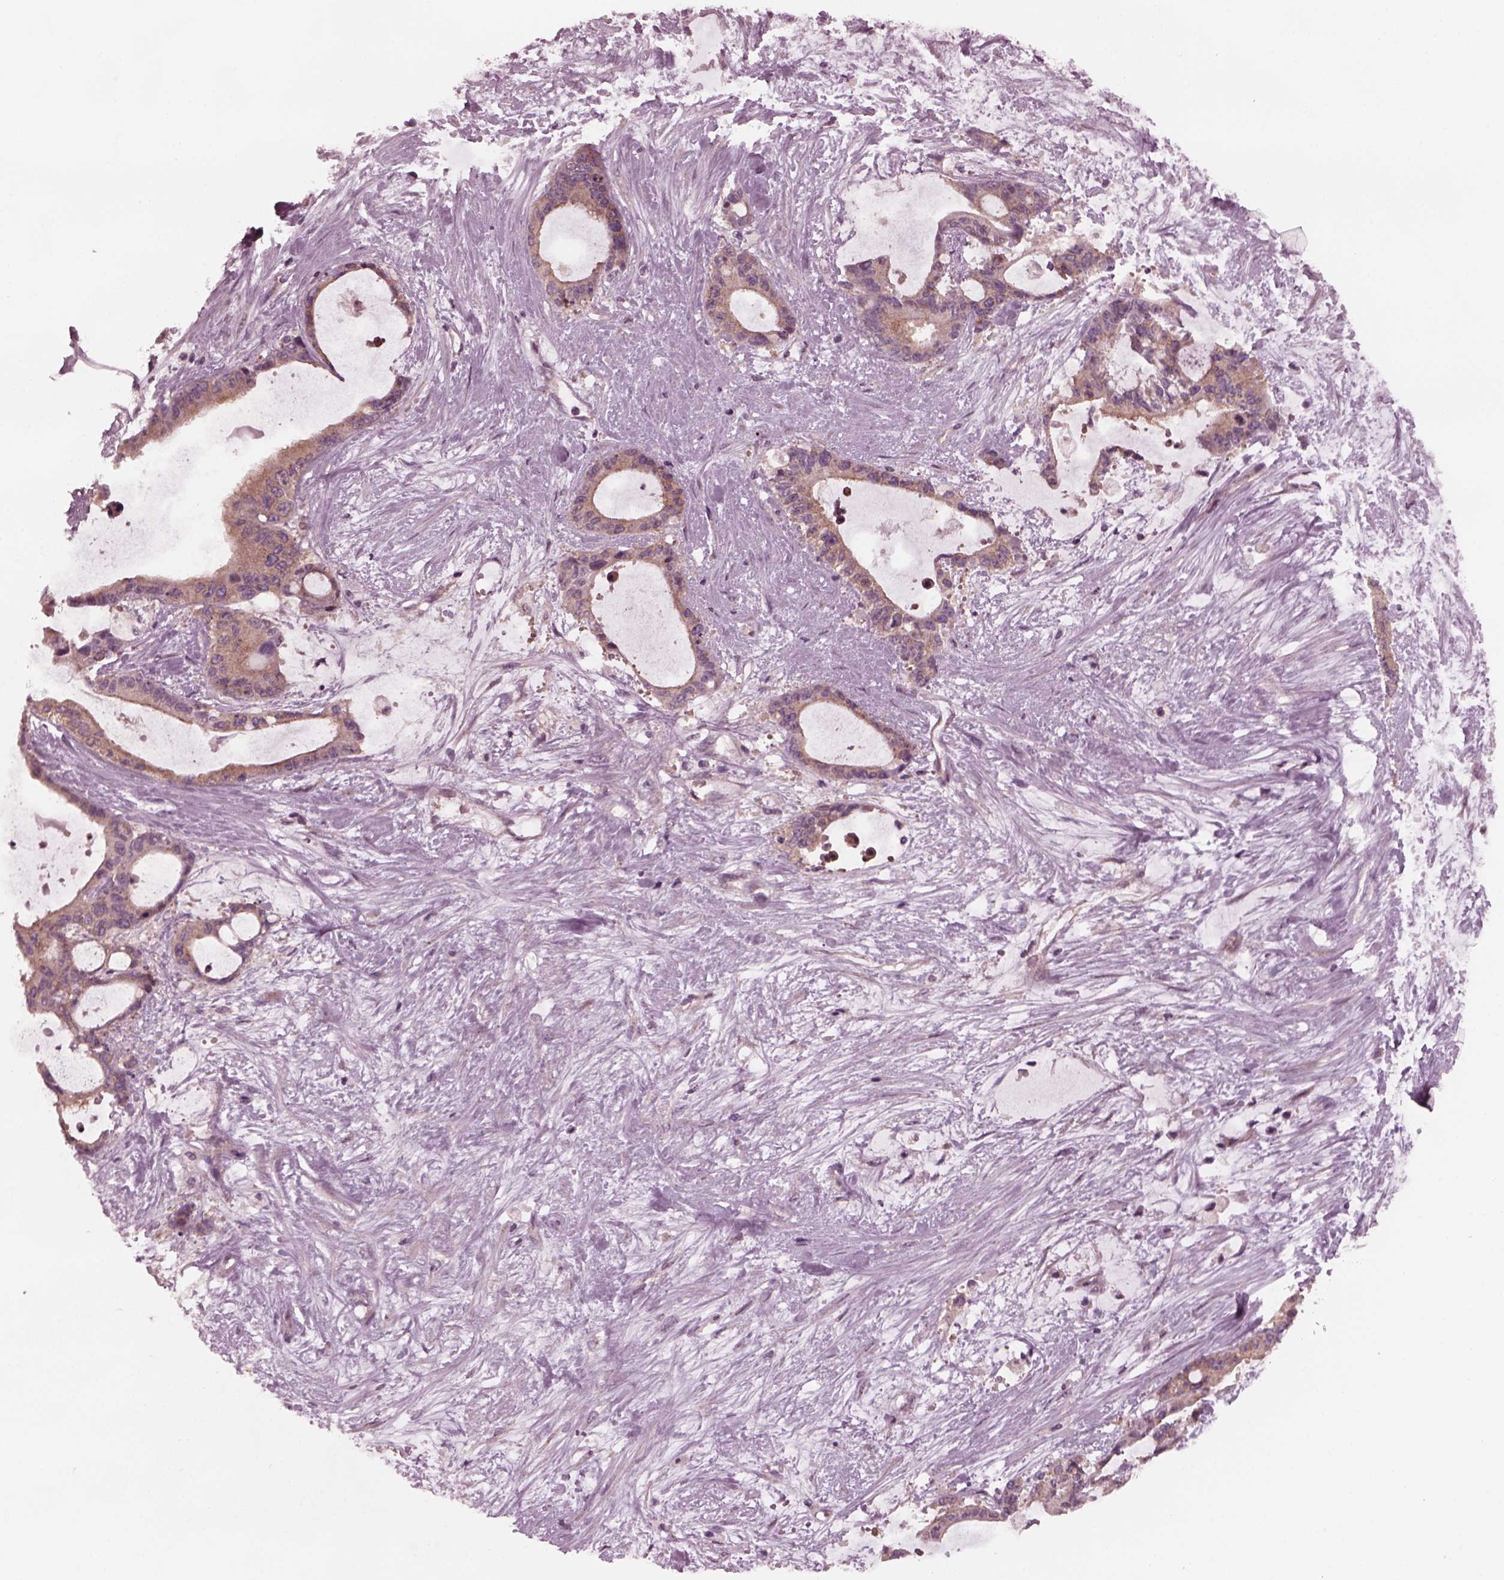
{"staining": {"intensity": "moderate", "quantity": ">75%", "location": "cytoplasmic/membranous"}, "tissue": "liver cancer", "cell_type": "Tumor cells", "image_type": "cancer", "snomed": [{"axis": "morphology", "description": "Normal tissue, NOS"}, {"axis": "morphology", "description": "Cholangiocarcinoma"}, {"axis": "topography", "description": "Liver"}, {"axis": "topography", "description": "Peripheral nerve tissue"}], "caption": "The immunohistochemical stain shows moderate cytoplasmic/membranous expression in tumor cells of liver cancer tissue. (IHC, brightfield microscopy, high magnification).", "gene": "TUBG1", "patient": {"sex": "female", "age": 73}}